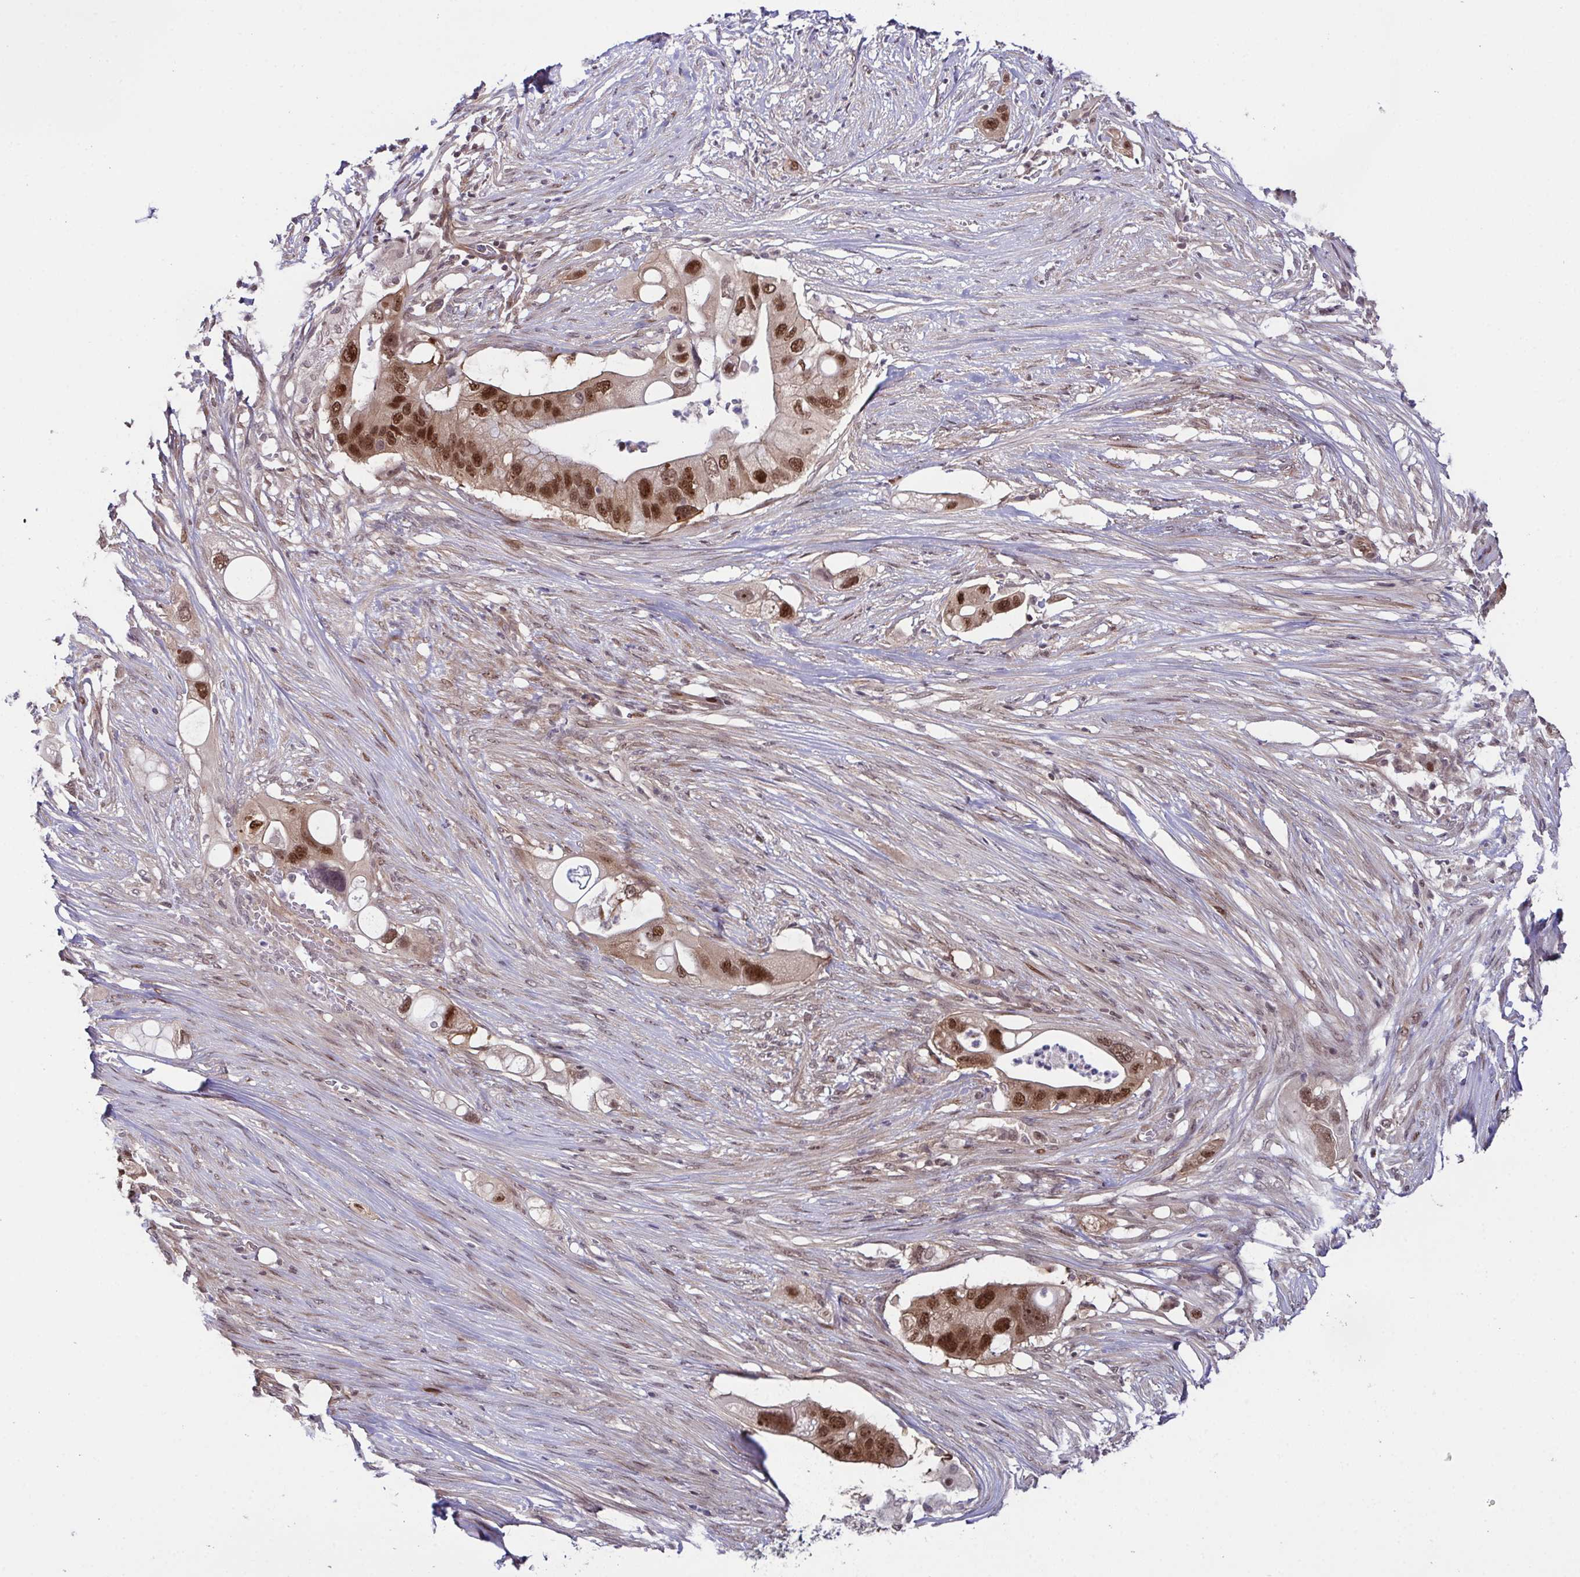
{"staining": {"intensity": "moderate", "quantity": ">75%", "location": "nuclear"}, "tissue": "pancreatic cancer", "cell_type": "Tumor cells", "image_type": "cancer", "snomed": [{"axis": "morphology", "description": "Adenocarcinoma, NOS"}, {"axis": "topography", "description": "Pancreas"}], "caption": "A high-resolution micrograph shows IHC staining of pancreatic cancer (adenocarcinoma), which shows moderate nuclear positivity in about >75% of tumor cells.", "gene": "DNAJB1", "patient": {"sex": "female", "age": 72}}